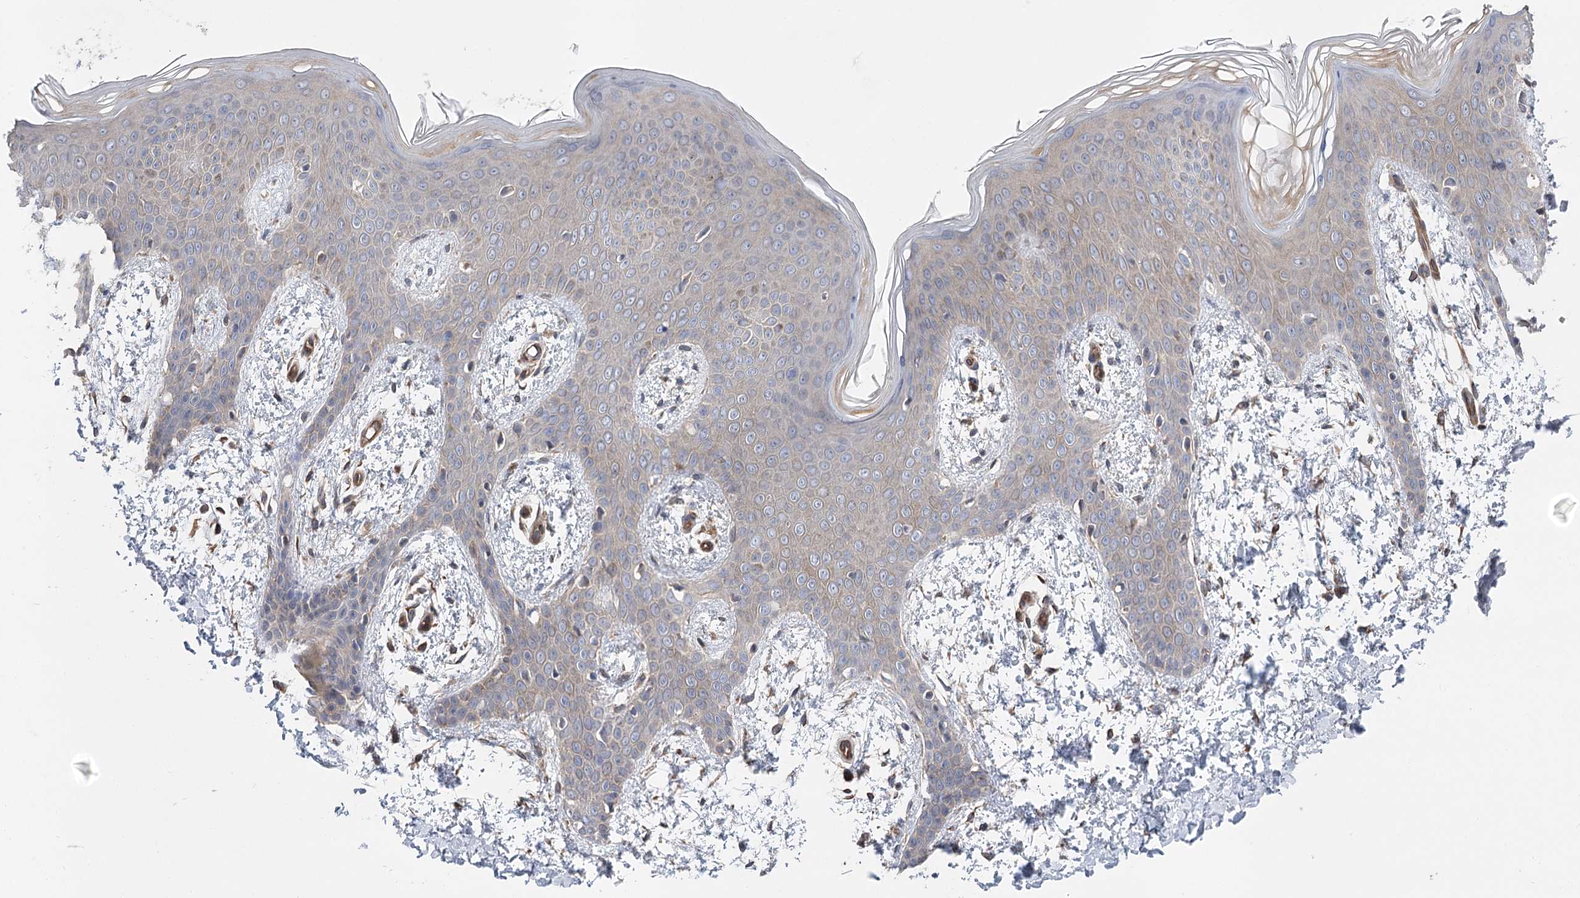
{"staining": {"intensity": "moderate", "quantity": ">75%", "location": "cytoplasmic/membranous"}, "tissue": "skin", "cell_type": "Fibroblasts", "image_type": "normal", "snomed": [{"axis": "morphology", "description": "Normal tissue, NOS"}, {"axis": "topography", "description": "Skin"}], "caption": "IHC of benign human skin demonstrates medium levels of moderate cytoplasmic/membranous expression in approximately >75% of fibroblasts. (IHC, brightfield microscopy, high magnification).", "gene": "RWDD4", "patient": {"sex": "male", "age": 36}}